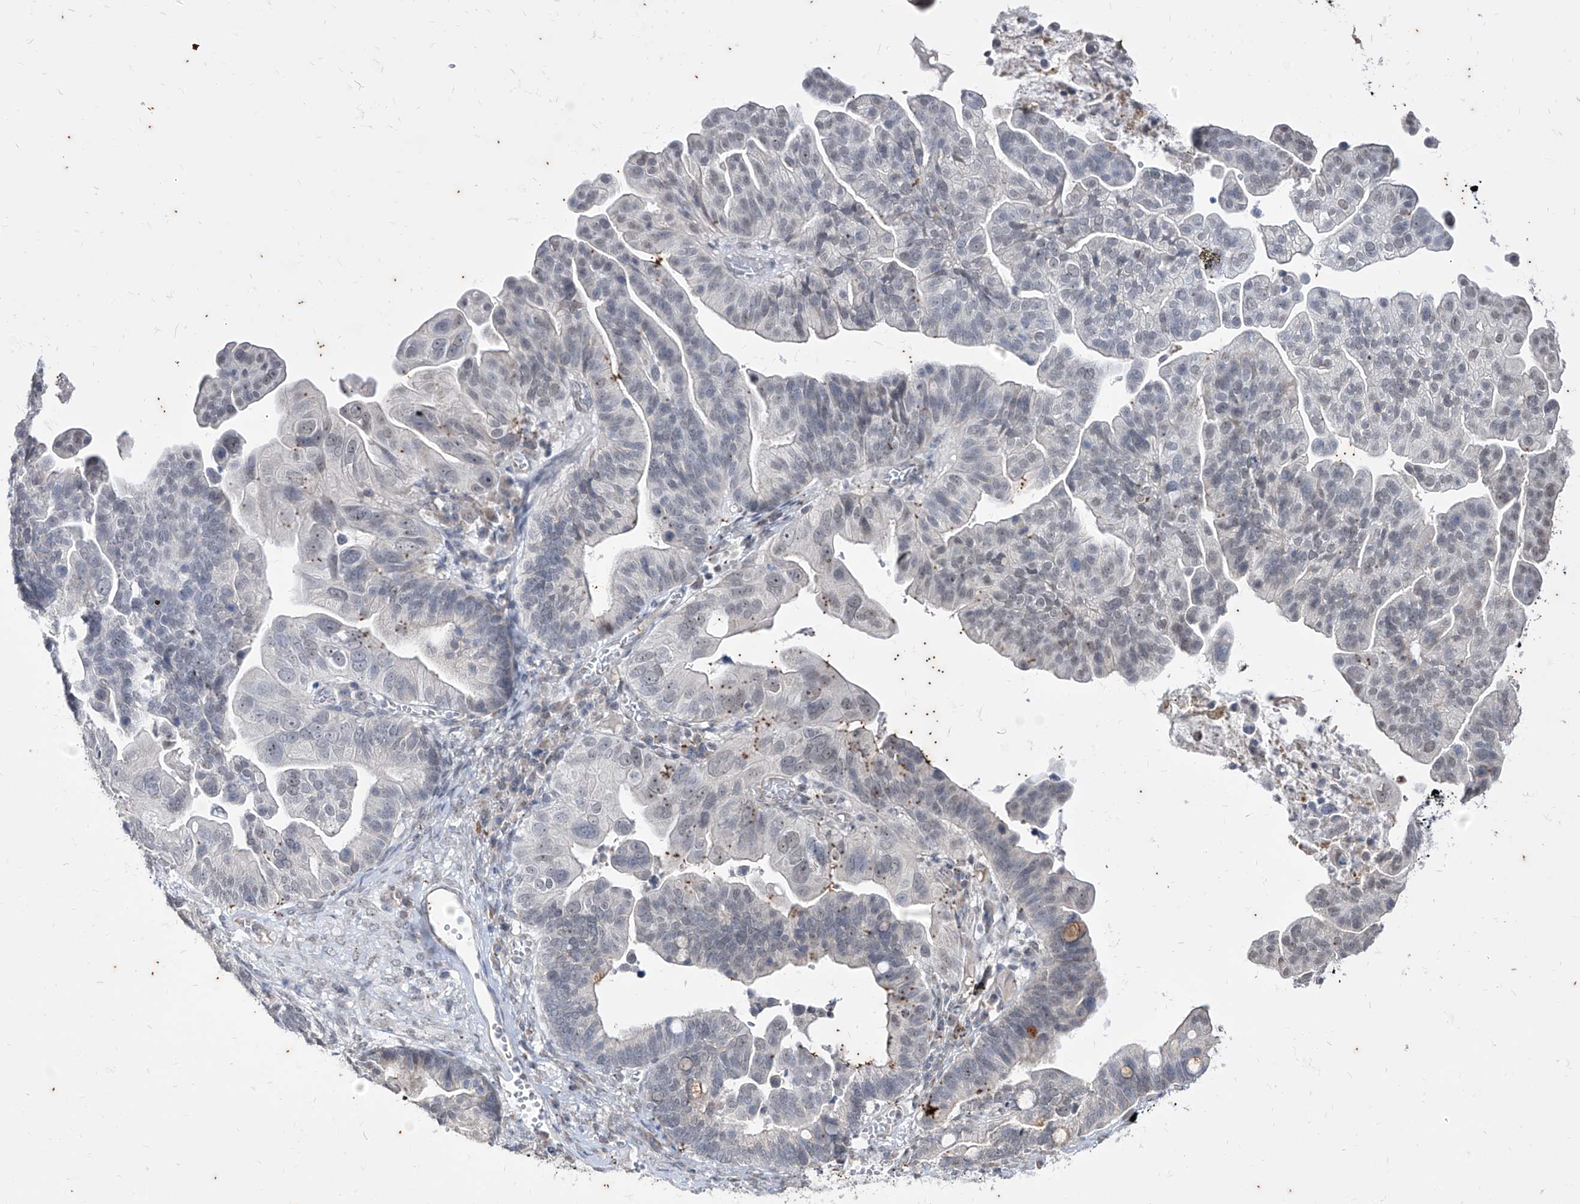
{"staining": {"intensity": "negative", "quantity": "none", "location": "none"}, "tissue": "ovarian cancer", "cell_type": "Tumor cells", "image_type": "cancer", "snomed": [{"axis": "morphology", "description": "Cystadenocarcinoma, serous, NOS"}, {"axis": "topography", "description": "Ovary"}], "caption": "High power microscopy micrograph of an IHC photomicrograph of ovarian serous cystadenocarcinoma, revealing no significant expression in tumor cells.", "gene": "PHF20L1", "patient": {"sex": "female", "age": 56}}